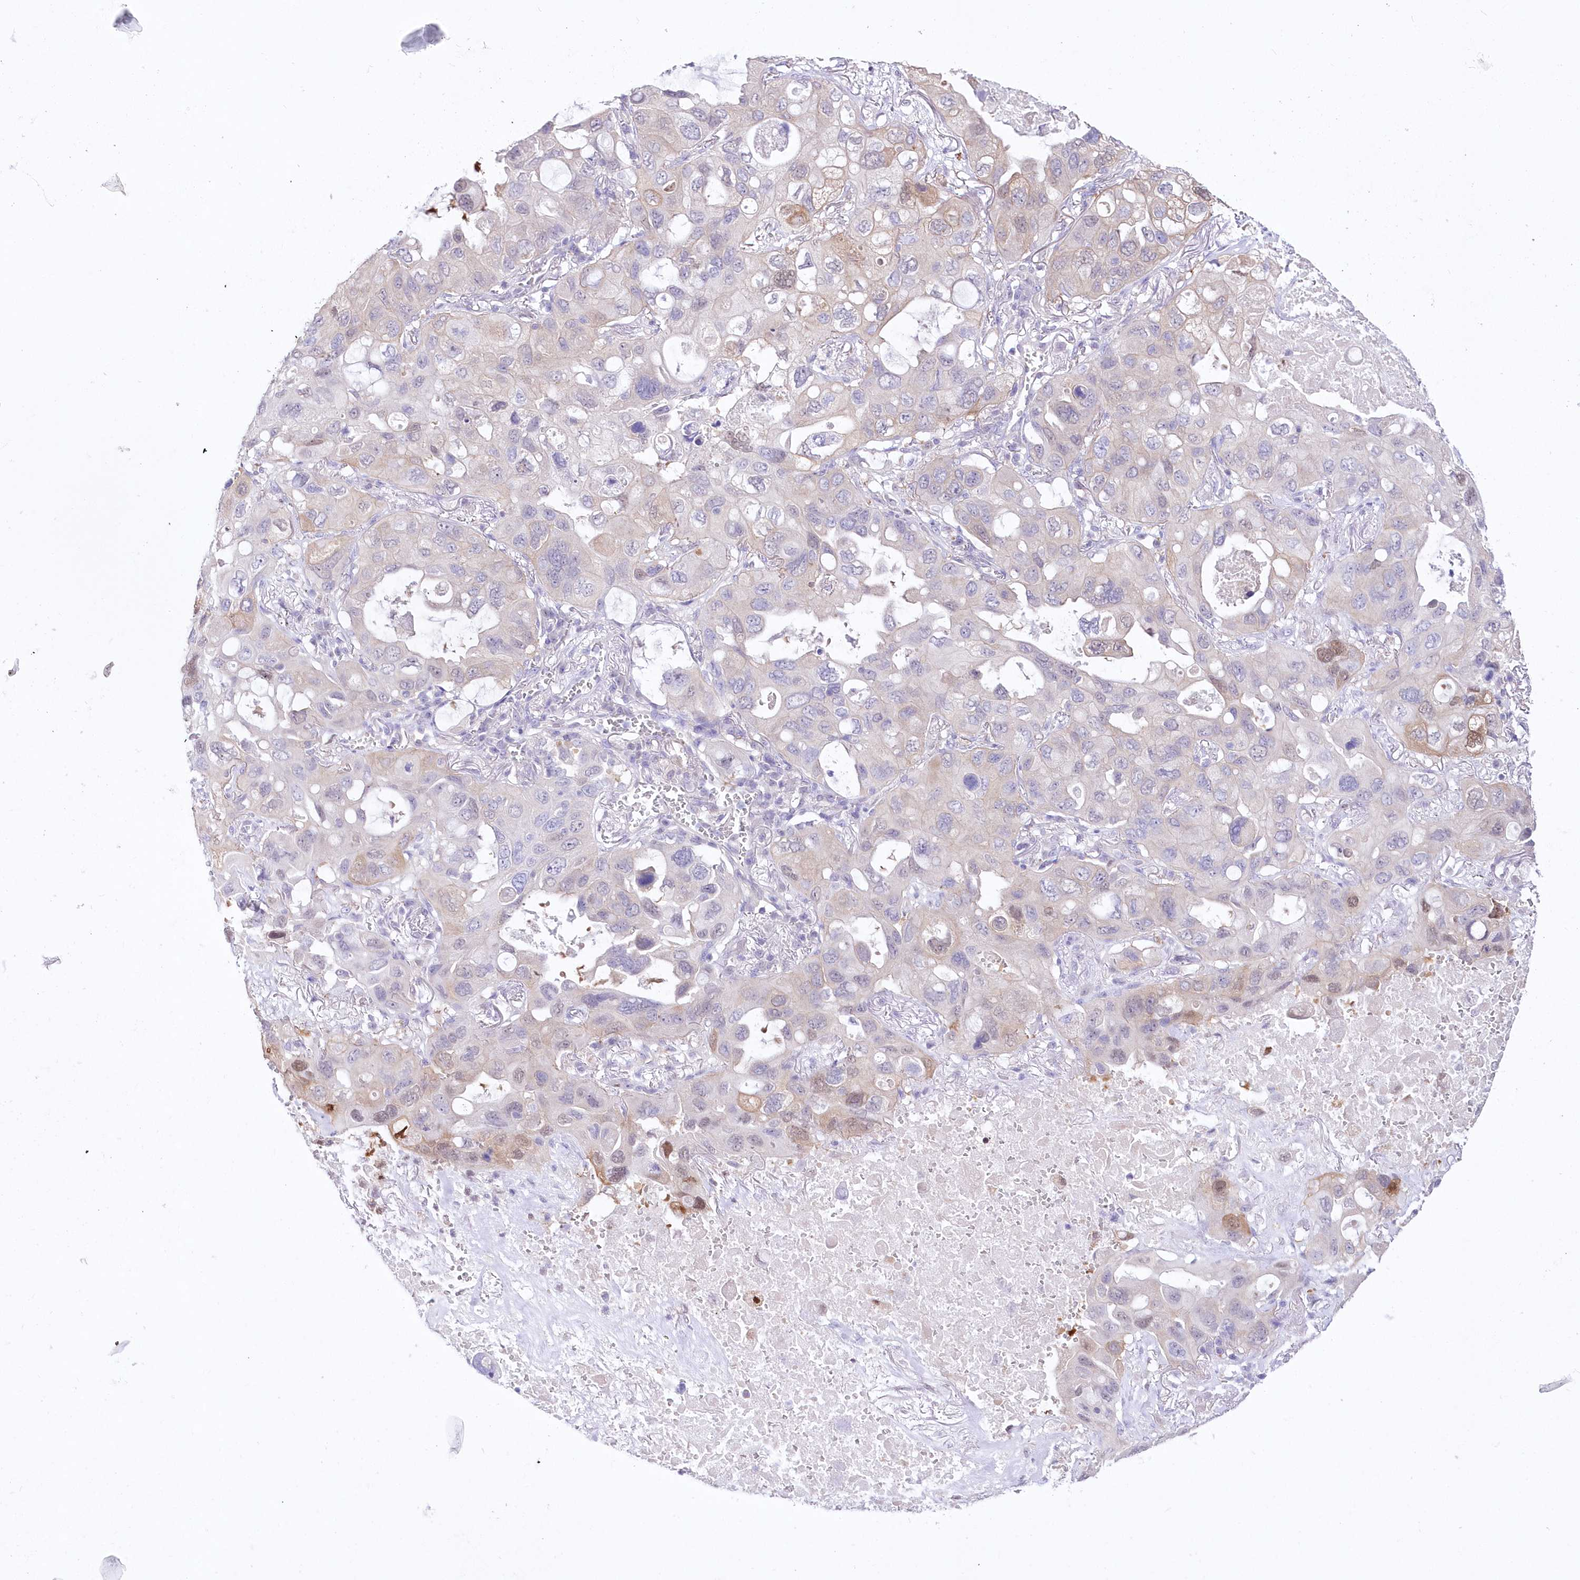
{"staining": {"intensity": "weak", "quantity": "<25%", "location": "cytoplasmic/membranous,nuclear"}, "tissue": "lung cancer", "cell_type": "Tumor cells", "image_type": "cancer", "snomed": [{"axis": "morphology", "description": "Squamous cell carcinoma, NOS"}, {"axis": "topography", "description": "Lung"}], "caption": "This is an immunohistochemistry (IHC) histopathology image of lung cancer (squamous cell carcinoma). There is no staining in tumor cells.", "gene": "UBA6", "patient": {"sex": "female", "age": 73}}